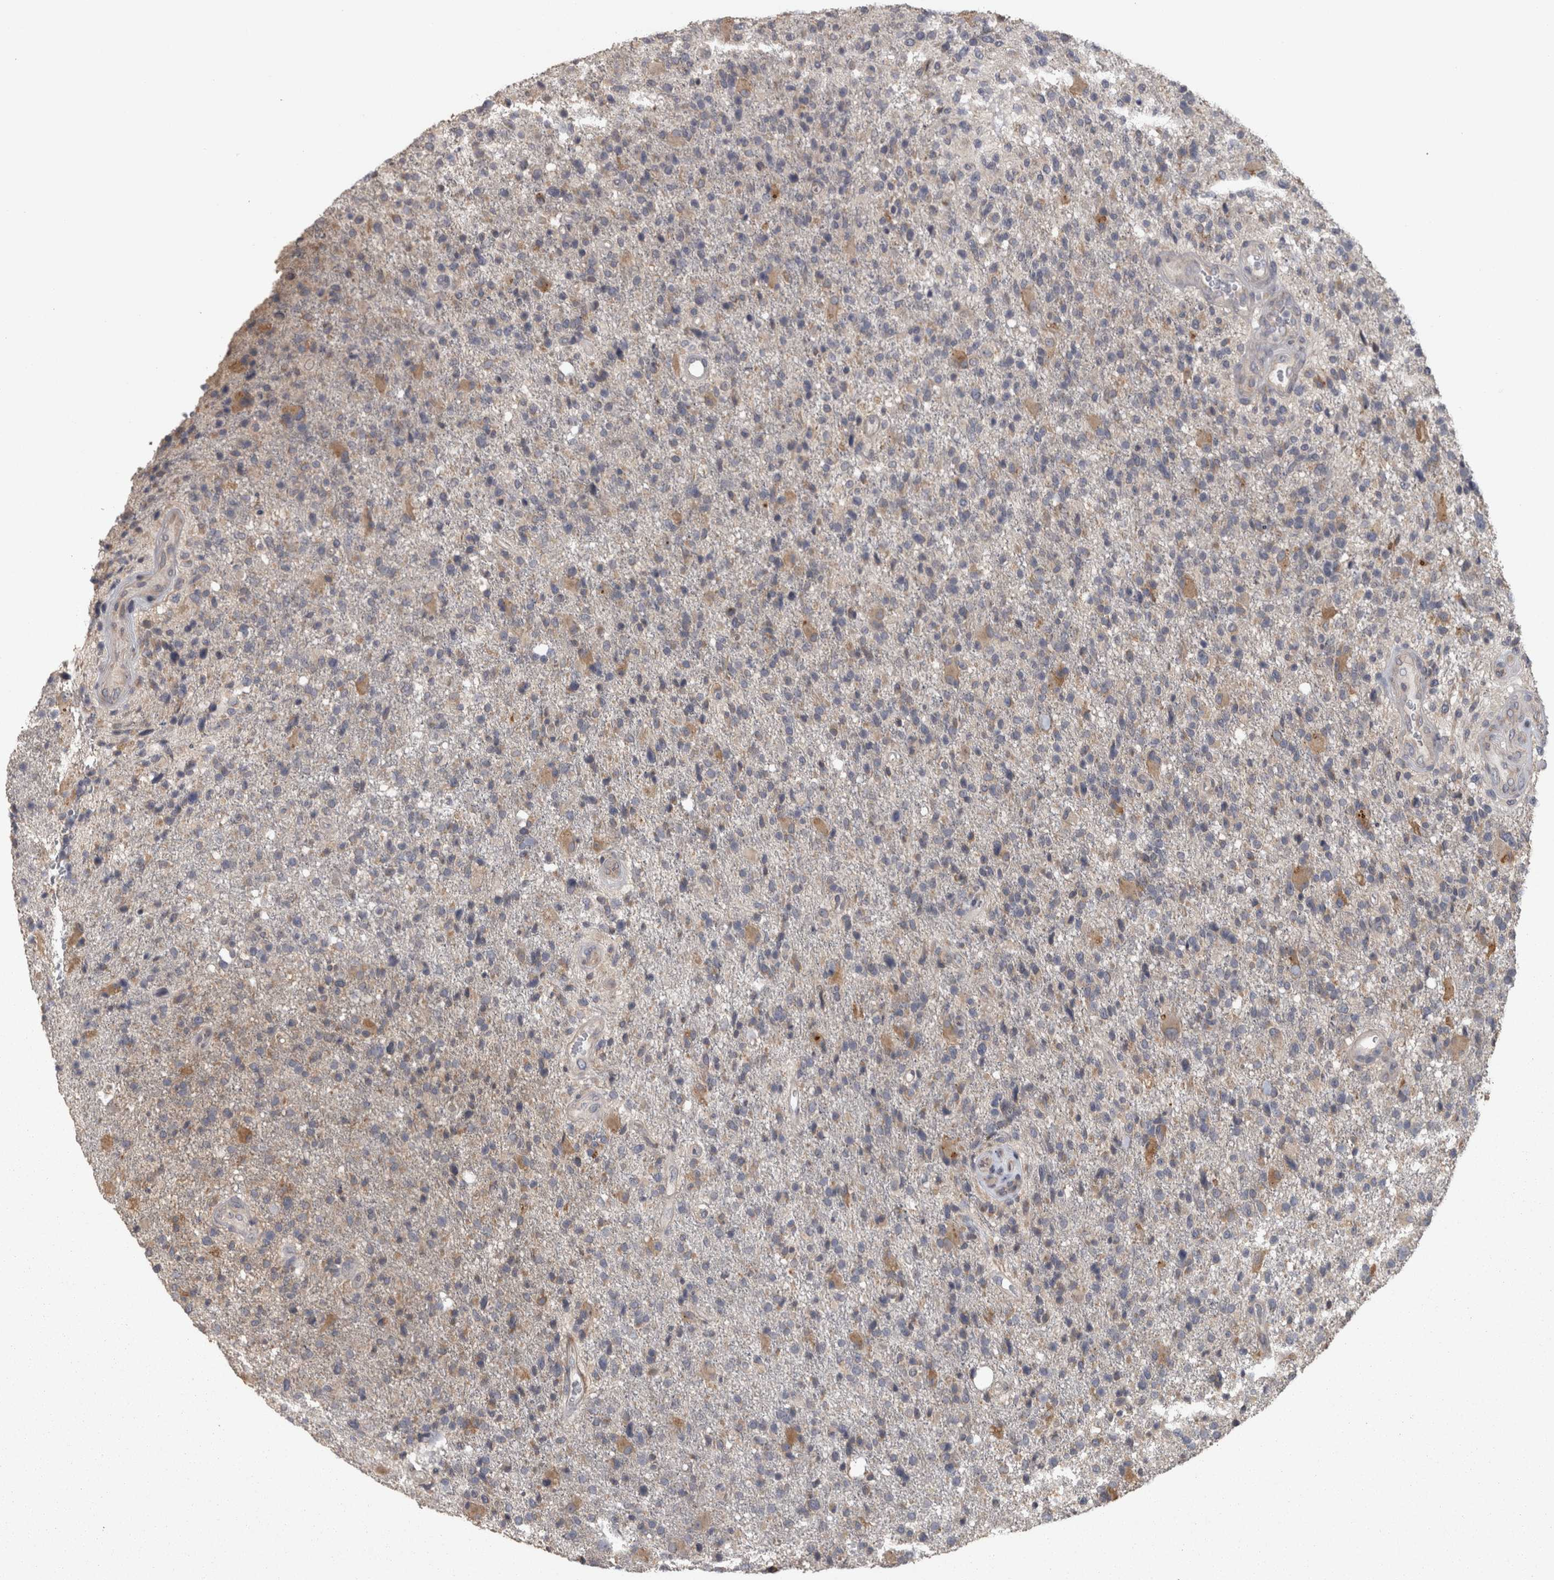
{"staining": {"intensity": "weak", "quantity": "<25%", "location": "cytoplasmic/membranous"}, "tissue": "glioma", "cell_type": "Tumor cells", "image_type": "cancer", "snomed": [{"axis": "morphology", "description": "Glioma, malignant, High grade"}, {"axis": "topography", "description": "Brain"}], "caption": "Immunohistochemistry (IHC) micrograph of neoplastic tissue: human glioma stained with DAB (3,3'-diaminobenzidine) displays no significant protein staining in tumor cells.", "gene": "RAB29", "patient": {"sex": "male", "age": 72}}